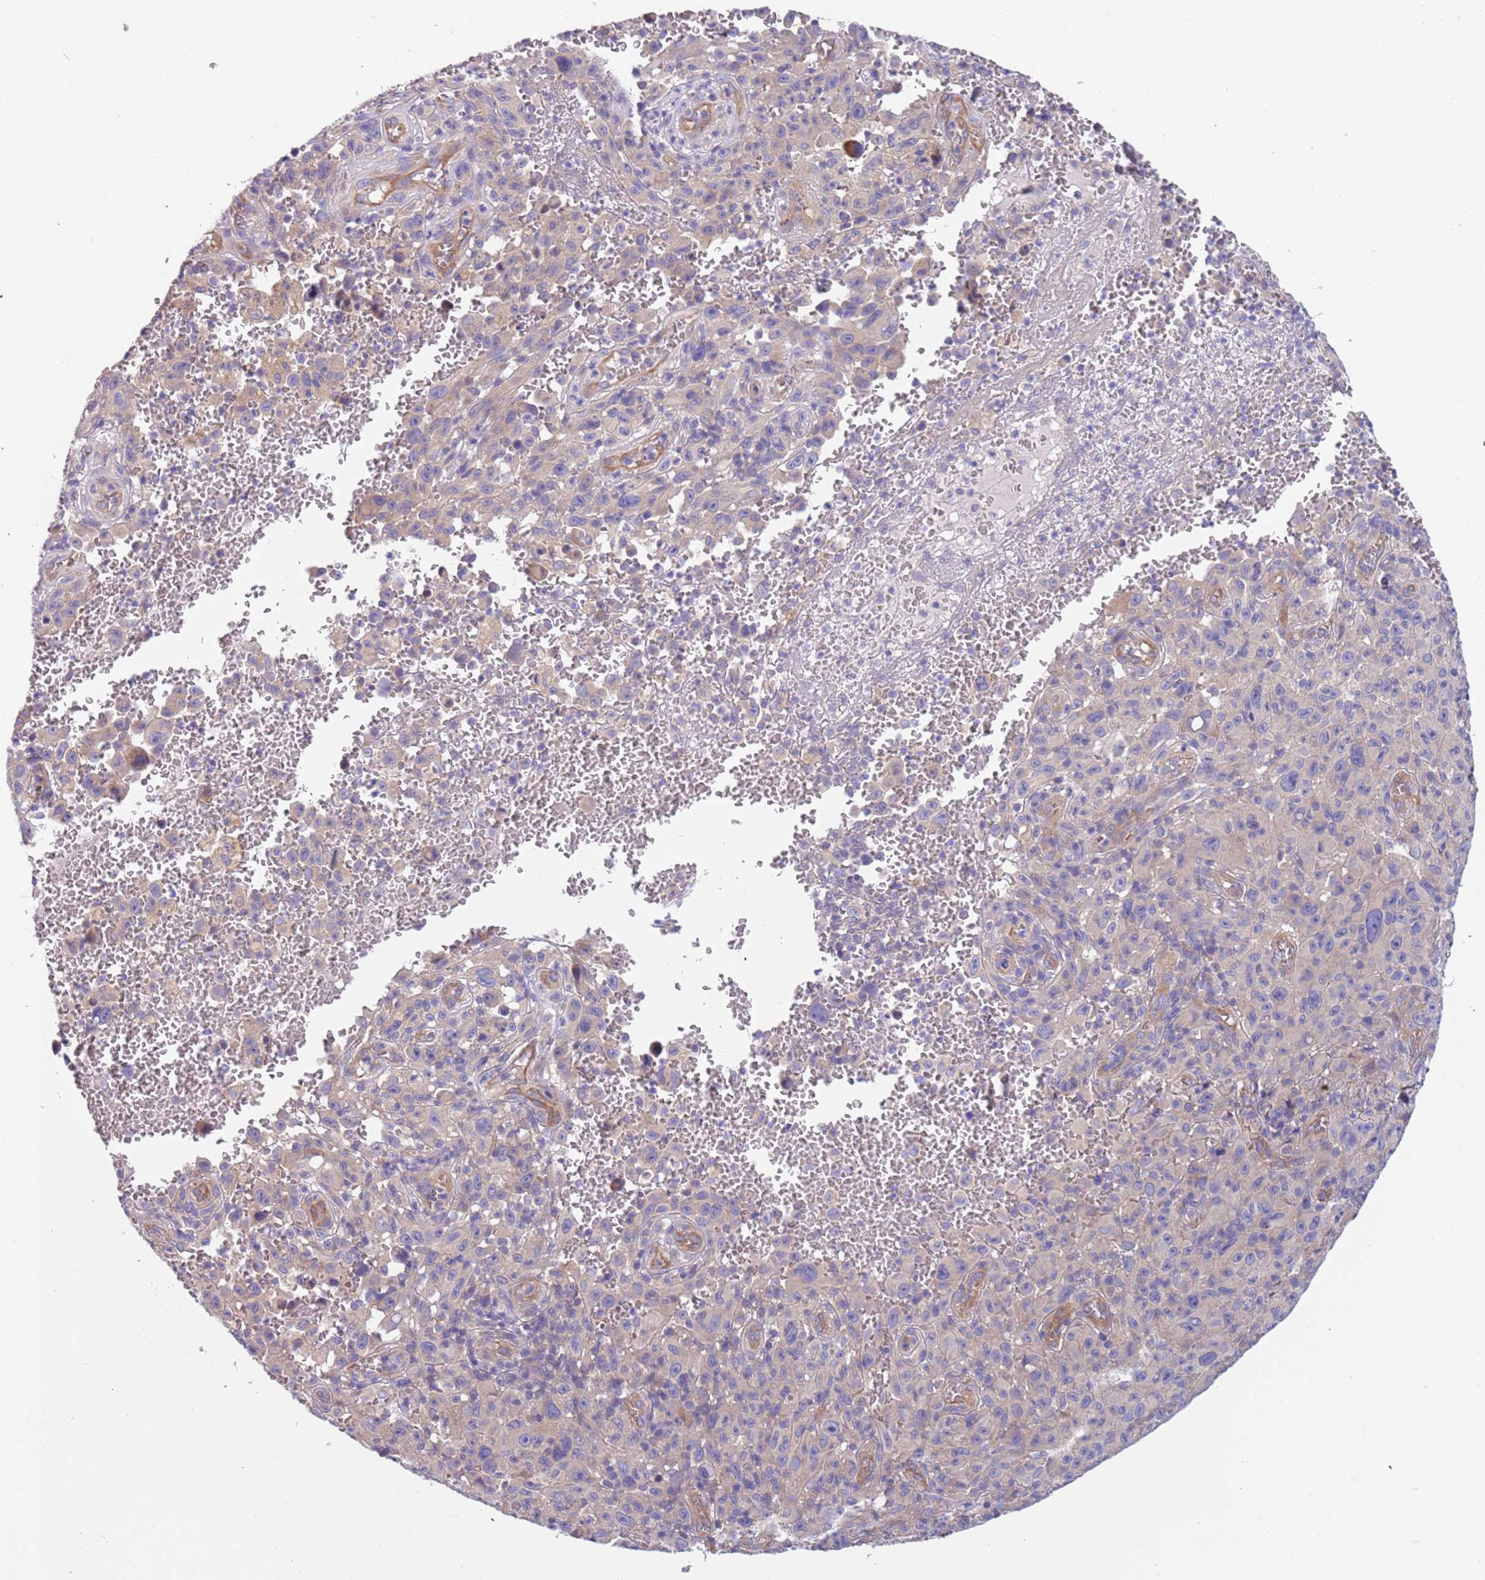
{"staining": {"intensity": "negative", "quantity": "none", "location": "none"}, "tissue": "melanoma", "cell_type": "Tumor cells", "image_type": "cancer", "snomed": [{"axis": "morphology", "description": "Malignant melanoma, NOS"}, {"axis": "topography", "description": "Skin"}], "caption": "Image shows no significant protein expression in tumor cells of malignant melanoma.", "gene": "LAMB4", "patient": {"sex": "female", "age": 82}}